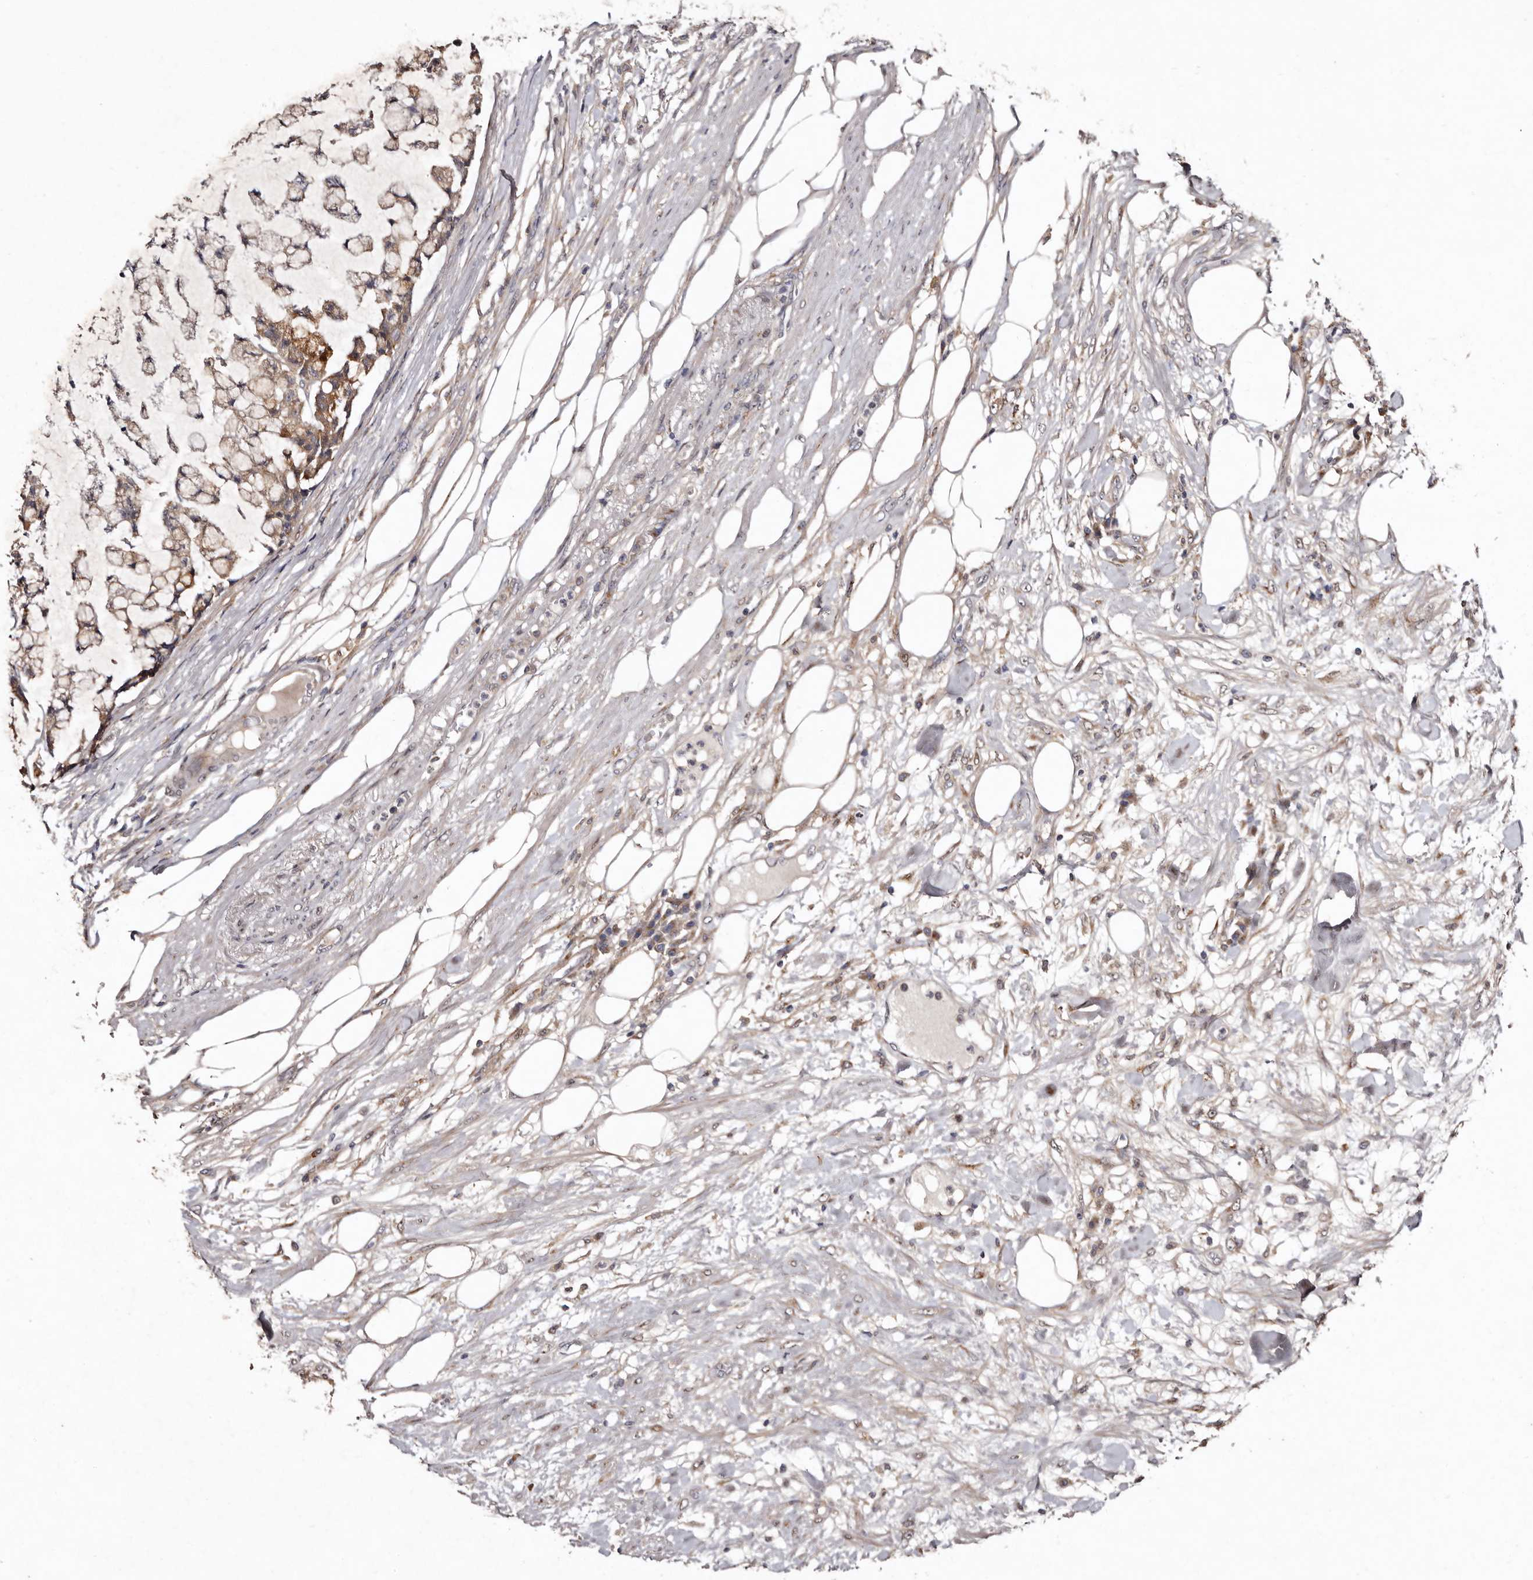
{"staining": {"intensity": "moderate", "quantity": "25%-75%", "location": "cytoplasmic/membranous"}, "tissue": "colorectal cancer", "cell_type": "Tumor cells", "image_type": "cancer", "snomed": [{"axis": "morphology", "description": "Adenocarcinoma, NOS"}, {"axis": "topography", "description": "Colon"}], "caption": "This histopathology image shows IHC staining of adenocarcinoma (colorectal), with medium moderate cytoplasmic/membranous expression in about 25%-75% of tumor cells.", "gene": "FAM91A1", "patient": {"sex": "female", "age": 84}}